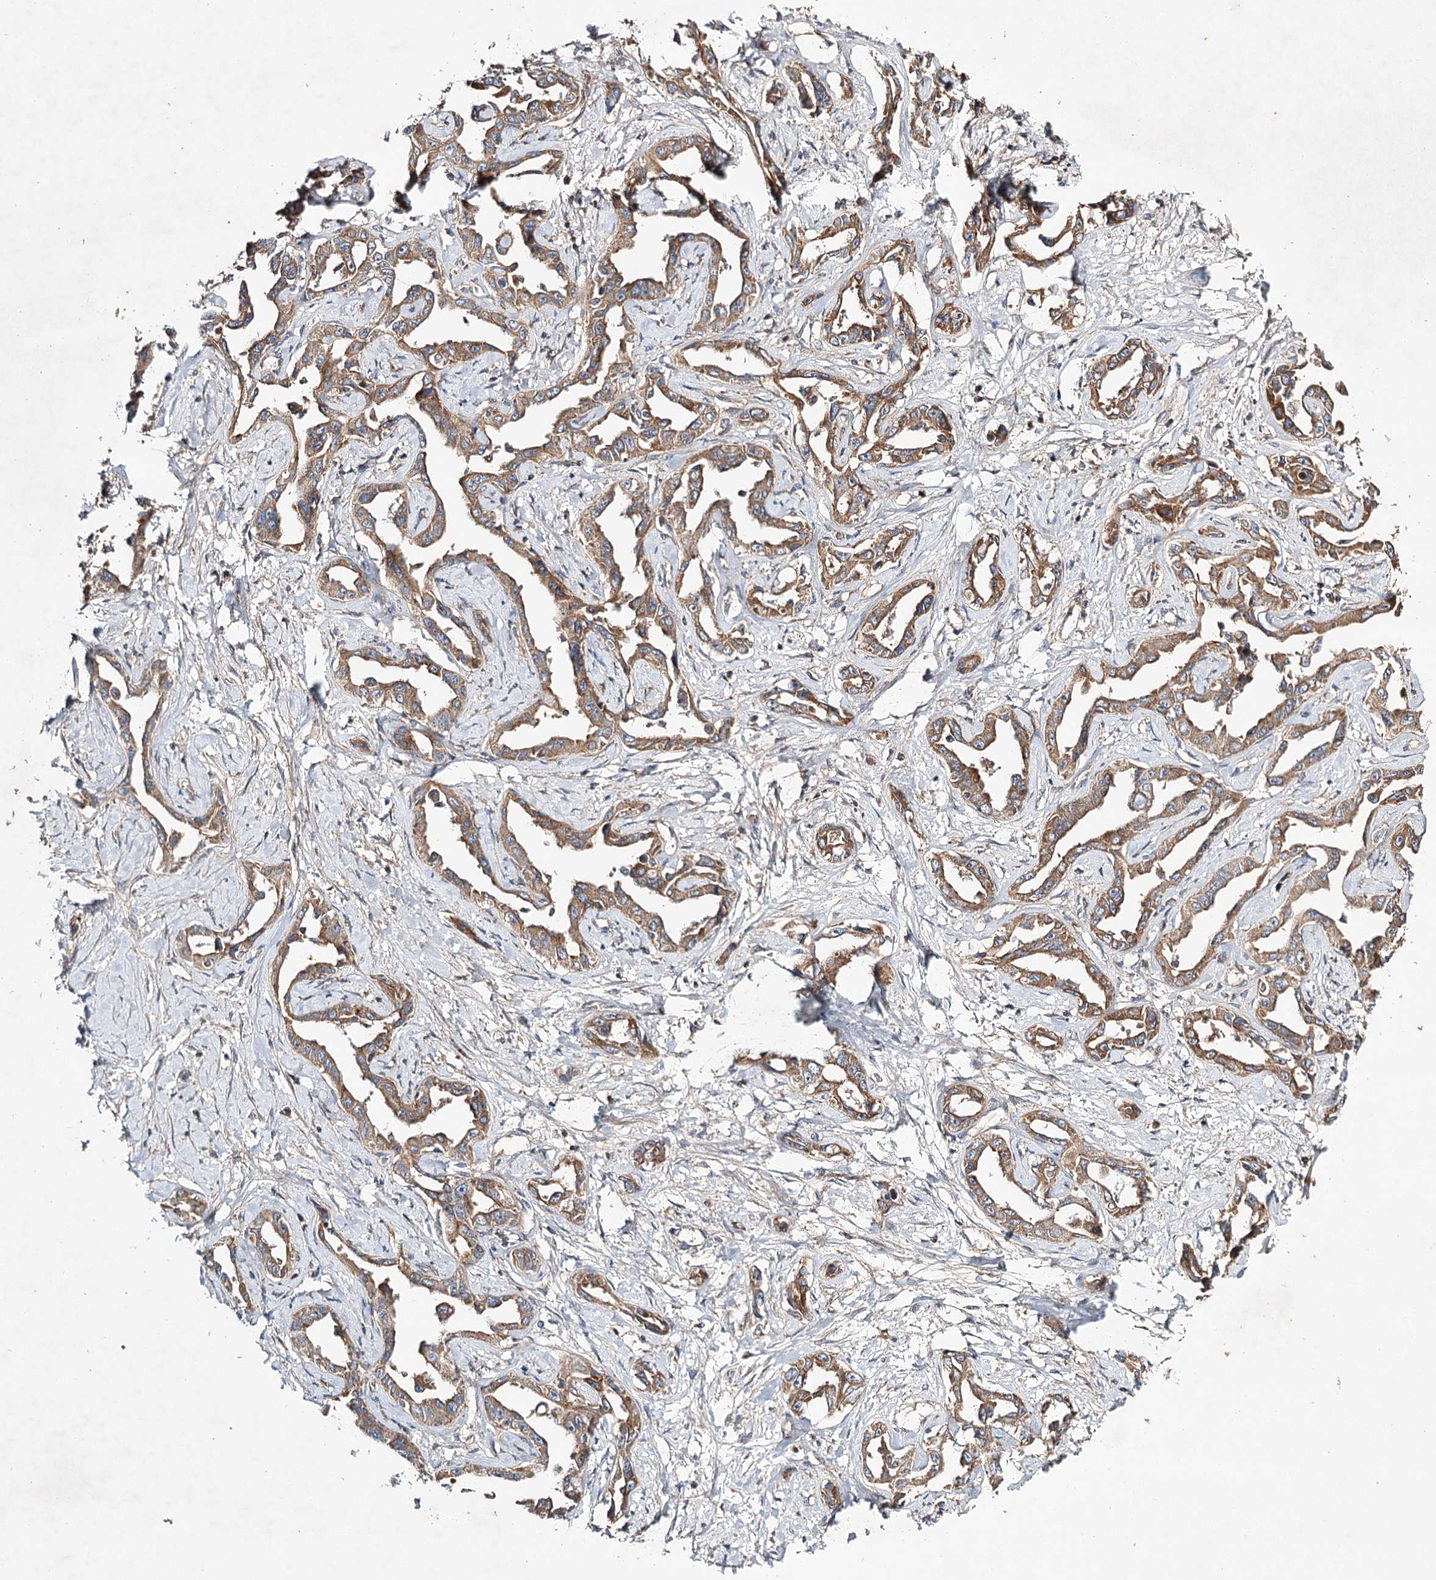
{"staining": {"intensity": "moderate", "quantity": ">75%", "location": "cytoplasmic/membranous"}, "tissue": "liver cancer", "cell_type": "Tumor cells", "image_type": "cancer", "snomed": [{"axis": "morphology", "description": "Cholangiocarcinoma"}, {"axis": "topography", "description": "Liver"}], "caption": "Moderate cytoplasmic/membranous expression is identified in about >75% of tumor cells in liver cholangiocarcinoma.", "gene": "LSS", "patient": {"sex": "male", "age": 59}}